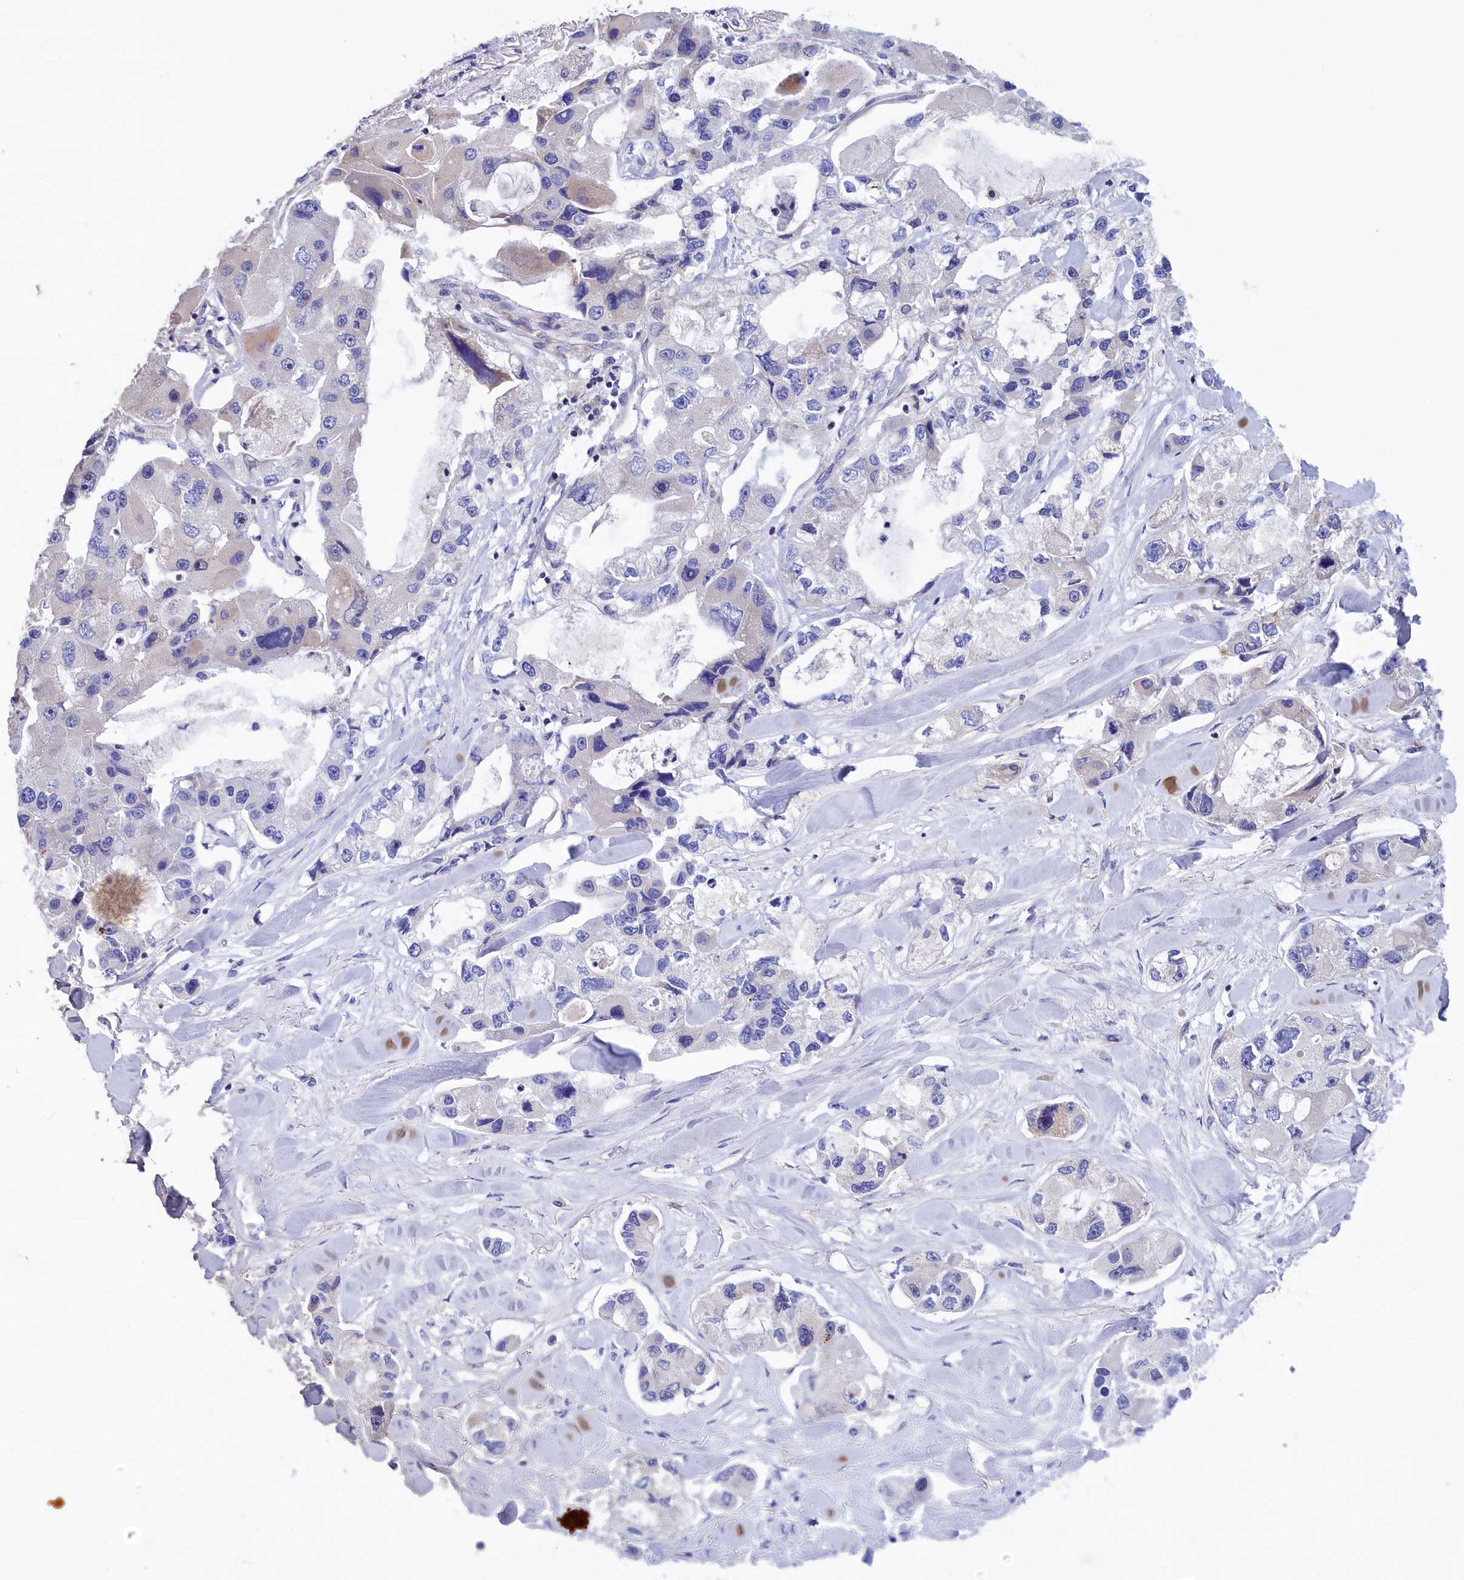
{"staining": {"intensity": "negative", "quantity": "none", "location": "none"}, "tissue": "lung cancer", "cell_type": "Tumor cells", "image_type": "cancer", "snomed": [{"axis": "morphology", "description": "Adenocarcinoma, NOS"}, {"axis": "topography", "description": "Lung"}], "caption": "An immunohistochemistry (IHC) photomicrograph of lung adenocarcinoma is shown. There is no staining in tumor cells of lung adenocarcinoma.", "gene": "WDR83", "patient": {"sex": "female", "age": 54}}